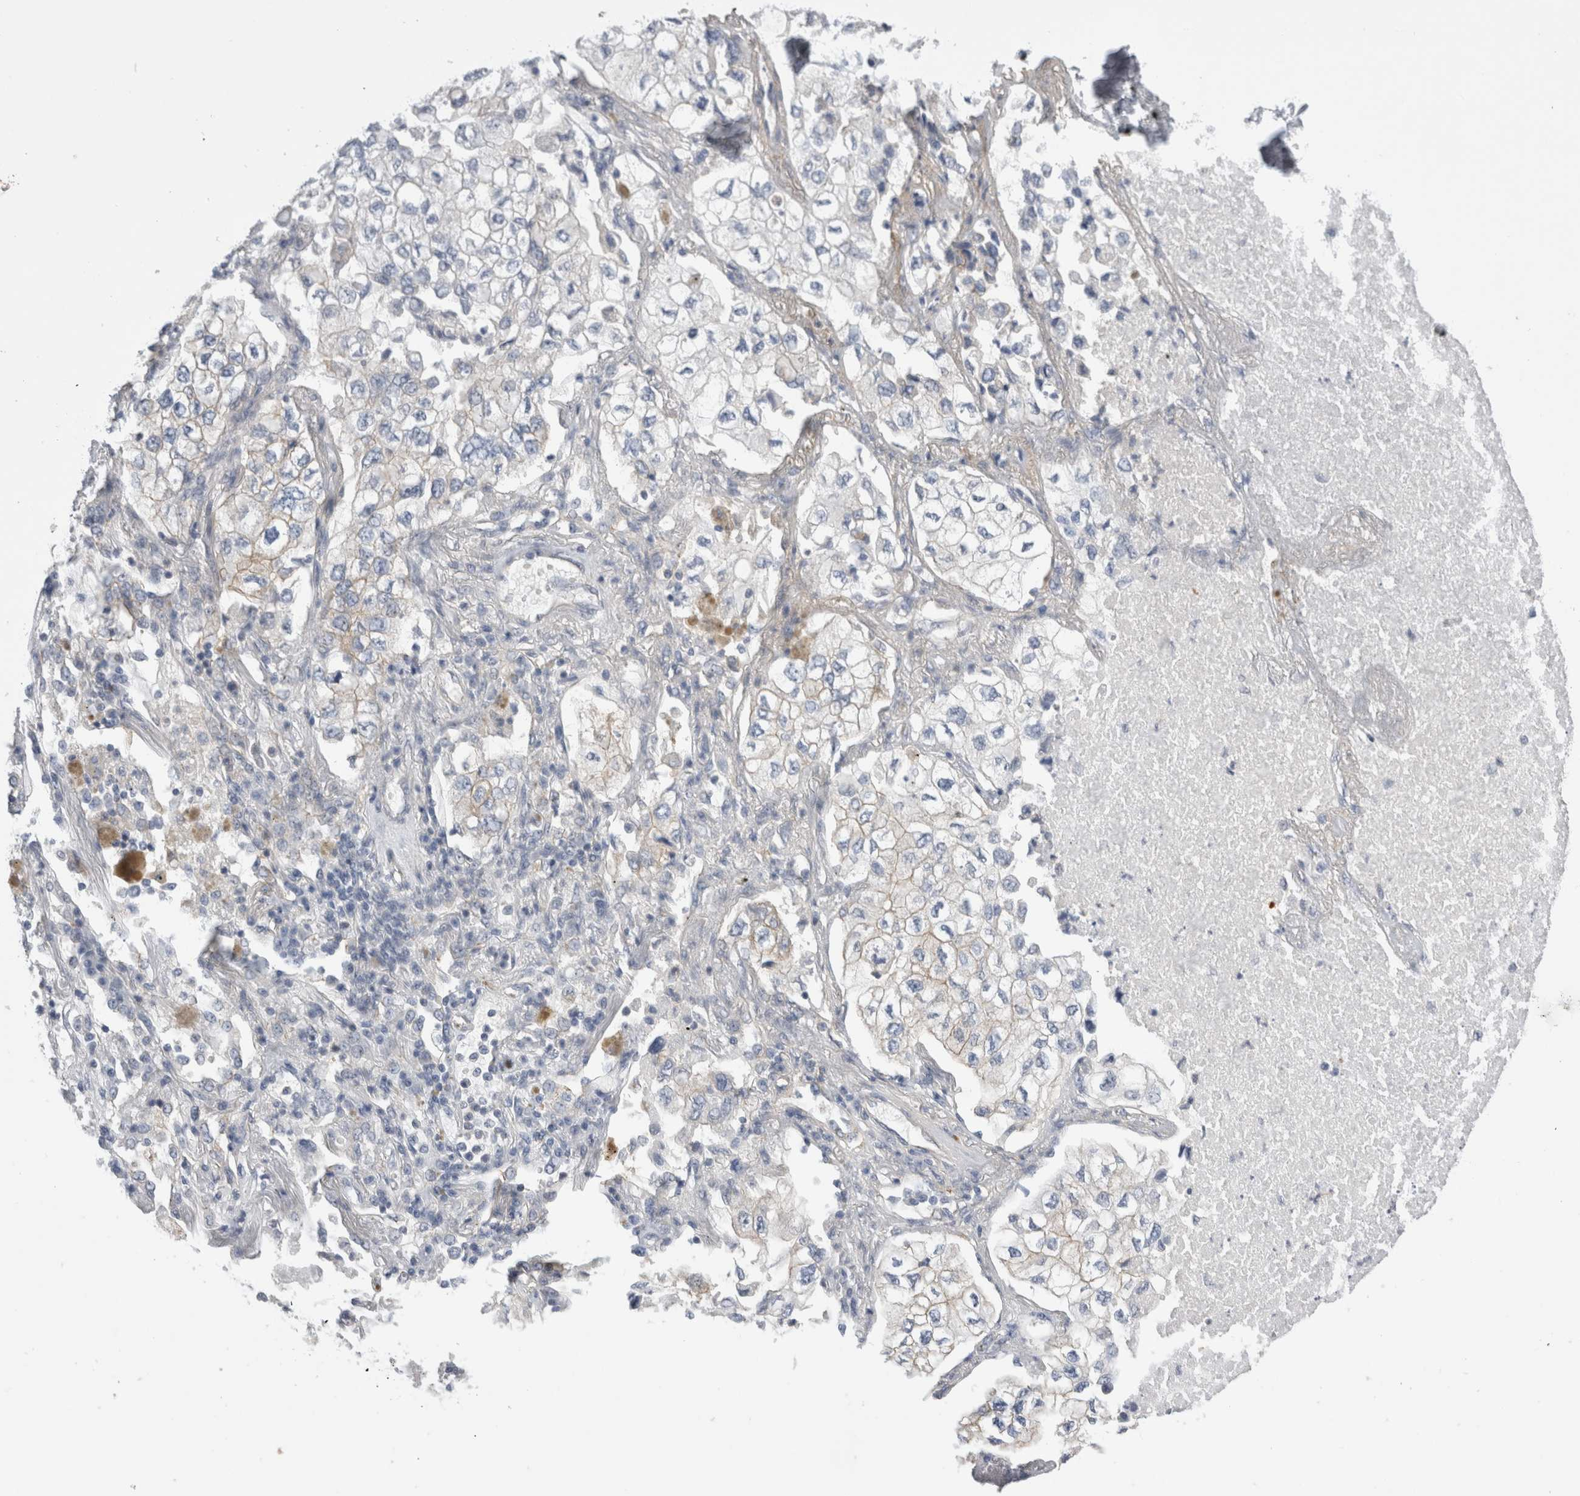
{"staining": {"intensity": "weak", "quantity": "<25%", "location": "cytoplasmic/membranous"}, "tissue": "lung cancer", "cell_type": "Tumor cells", "image_type": "cancer", "snomed": [{"axis": "morphology", "description": "Adenocarcinoma, NOS"}, {"axis": "topography", "description": "Lung"}], "caption": "A histopathology image of human lung cancer (adenocarcinoma) is negative for staining in tumor cells.", "gene": "VANGL1", "patient": {"sex": "male", "age": 63}}